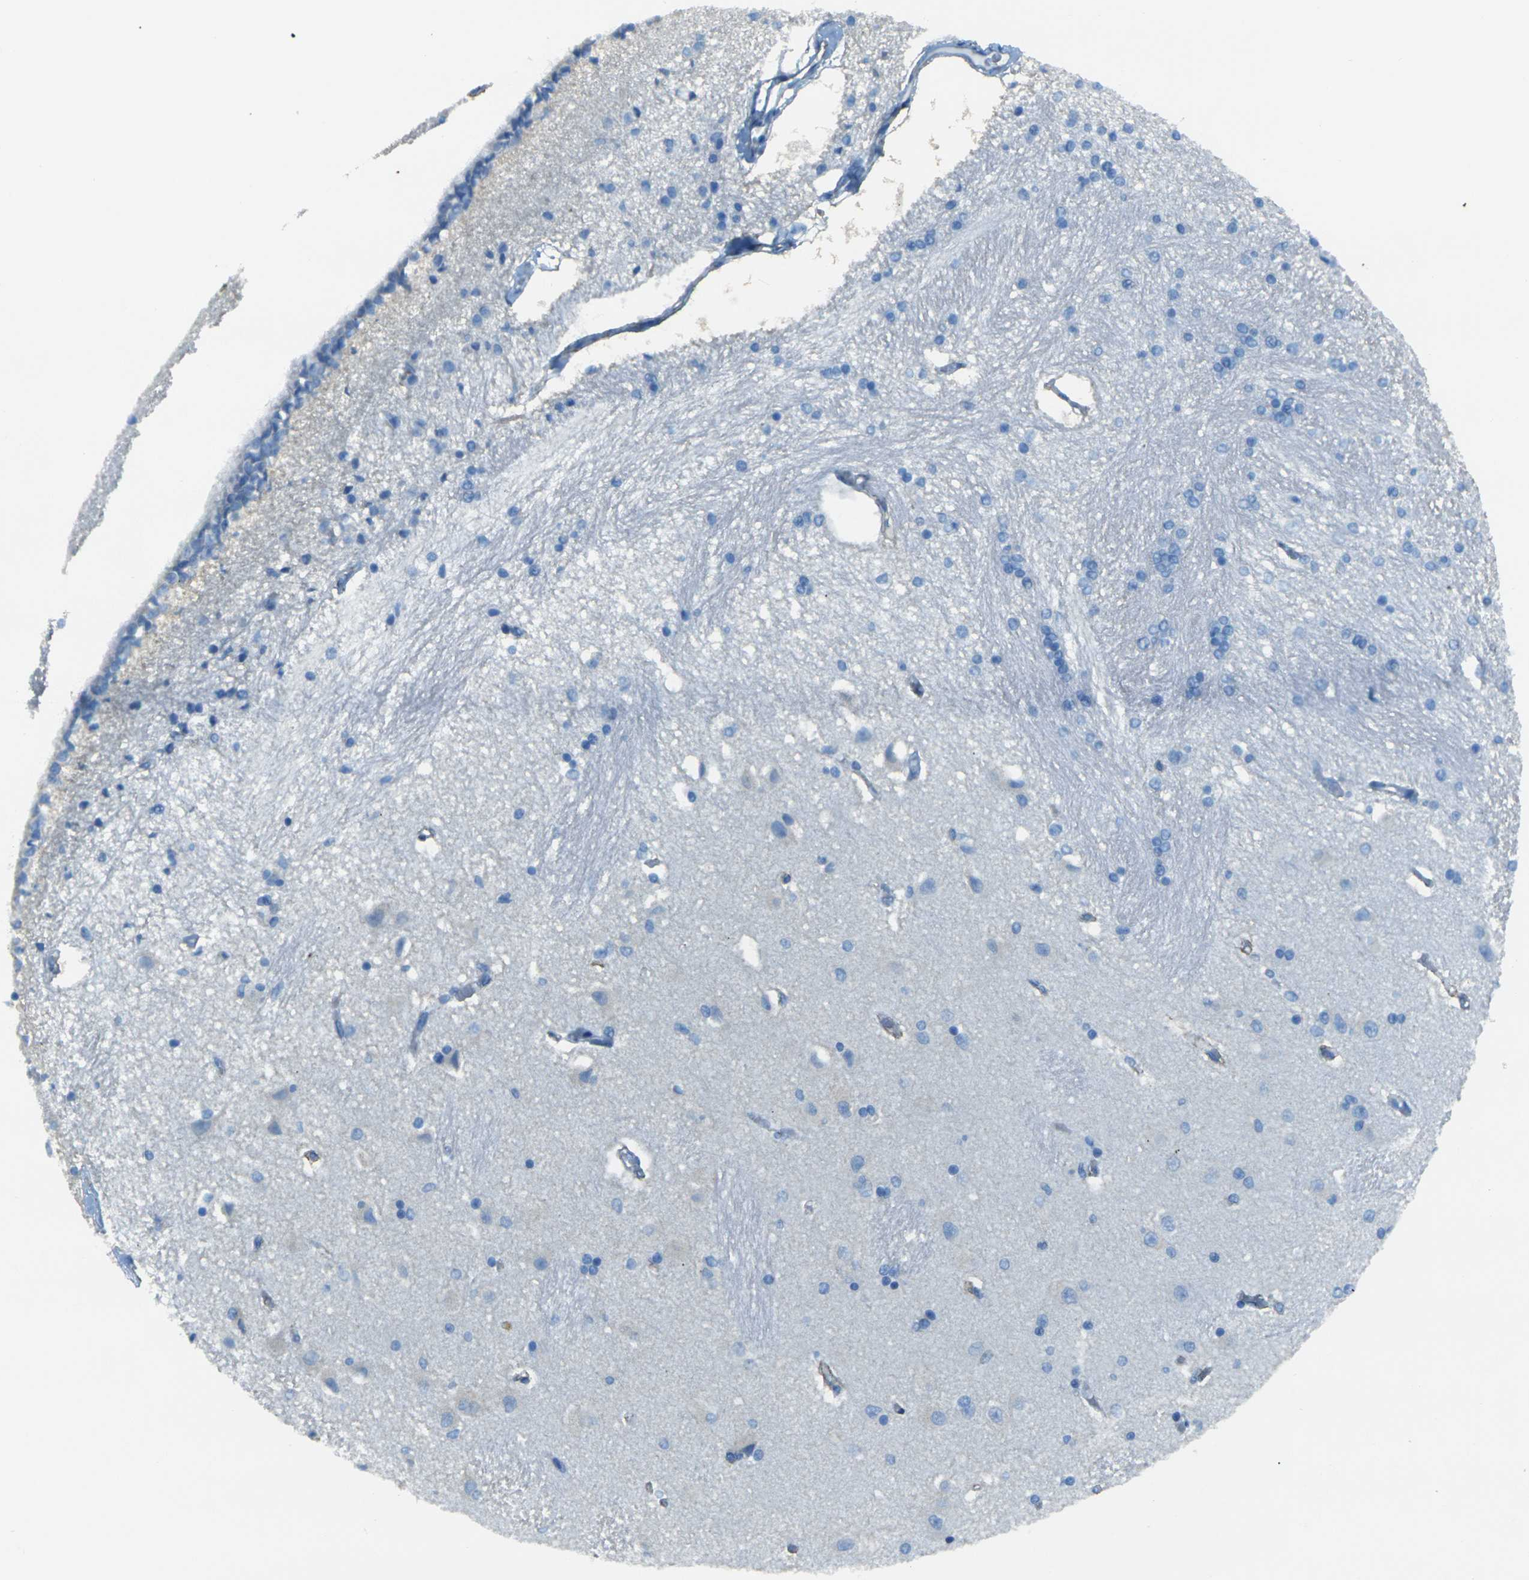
{"staining": {"intensity": "negative", "quantity": "none", "location": "none"}, "tissue": "hippocampus", "cell_type": "Glial cells", "image_type": "normal", "snomed": [{"axis": "morphology", "description": "Normal tissue, NOS"}, {"axis": "topography", "description": "Hippocampus"}], "caption": "This is an immunohistochemistry (IHC) photomicrograph of unremarkable hippocampus. There is no positivity in glial cells.", "gene": "EPHA7", "patient": {"sex": "female", "age": 54}}